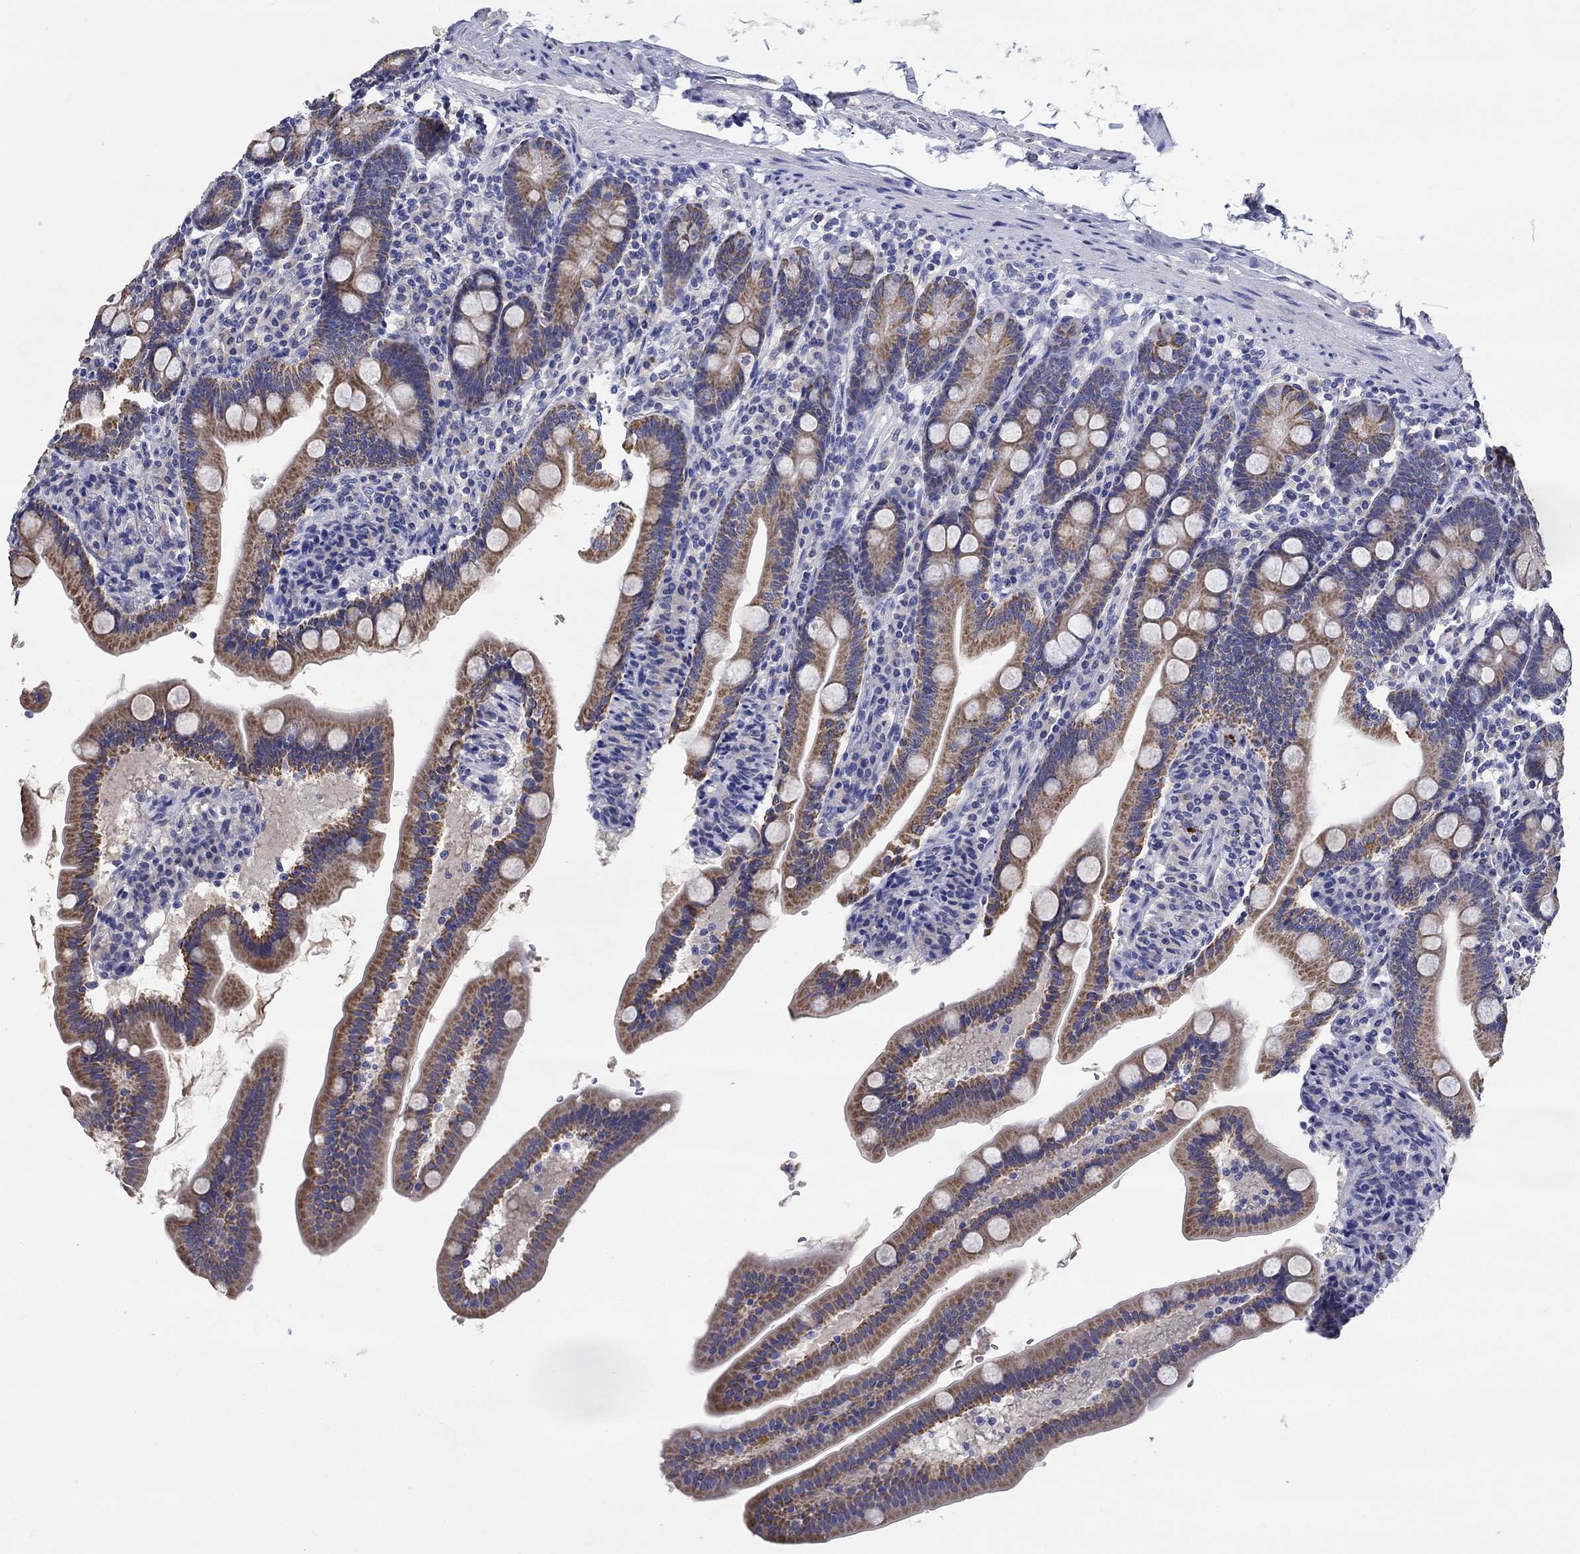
{"staining": {"intensity": "moderate", "quantity": ">75%", "location": "cytoplasmic/membranous"}, "tissue": "duodenum", "cell_type": "Glandular cells", "image_type": "normal", "snomed": [{"axis": "morphology", "description": "Normal tissue, NOS"}, {"axis": "topography", "description": "Duodenum"}], "caption": "Protein staining of normal duodenum demonstrates moderate cytoplasmic/membranous expression in about >75% of glandular cells.", "gene": "CHIT1", "patient": {"sex": "female", "age": 67}}